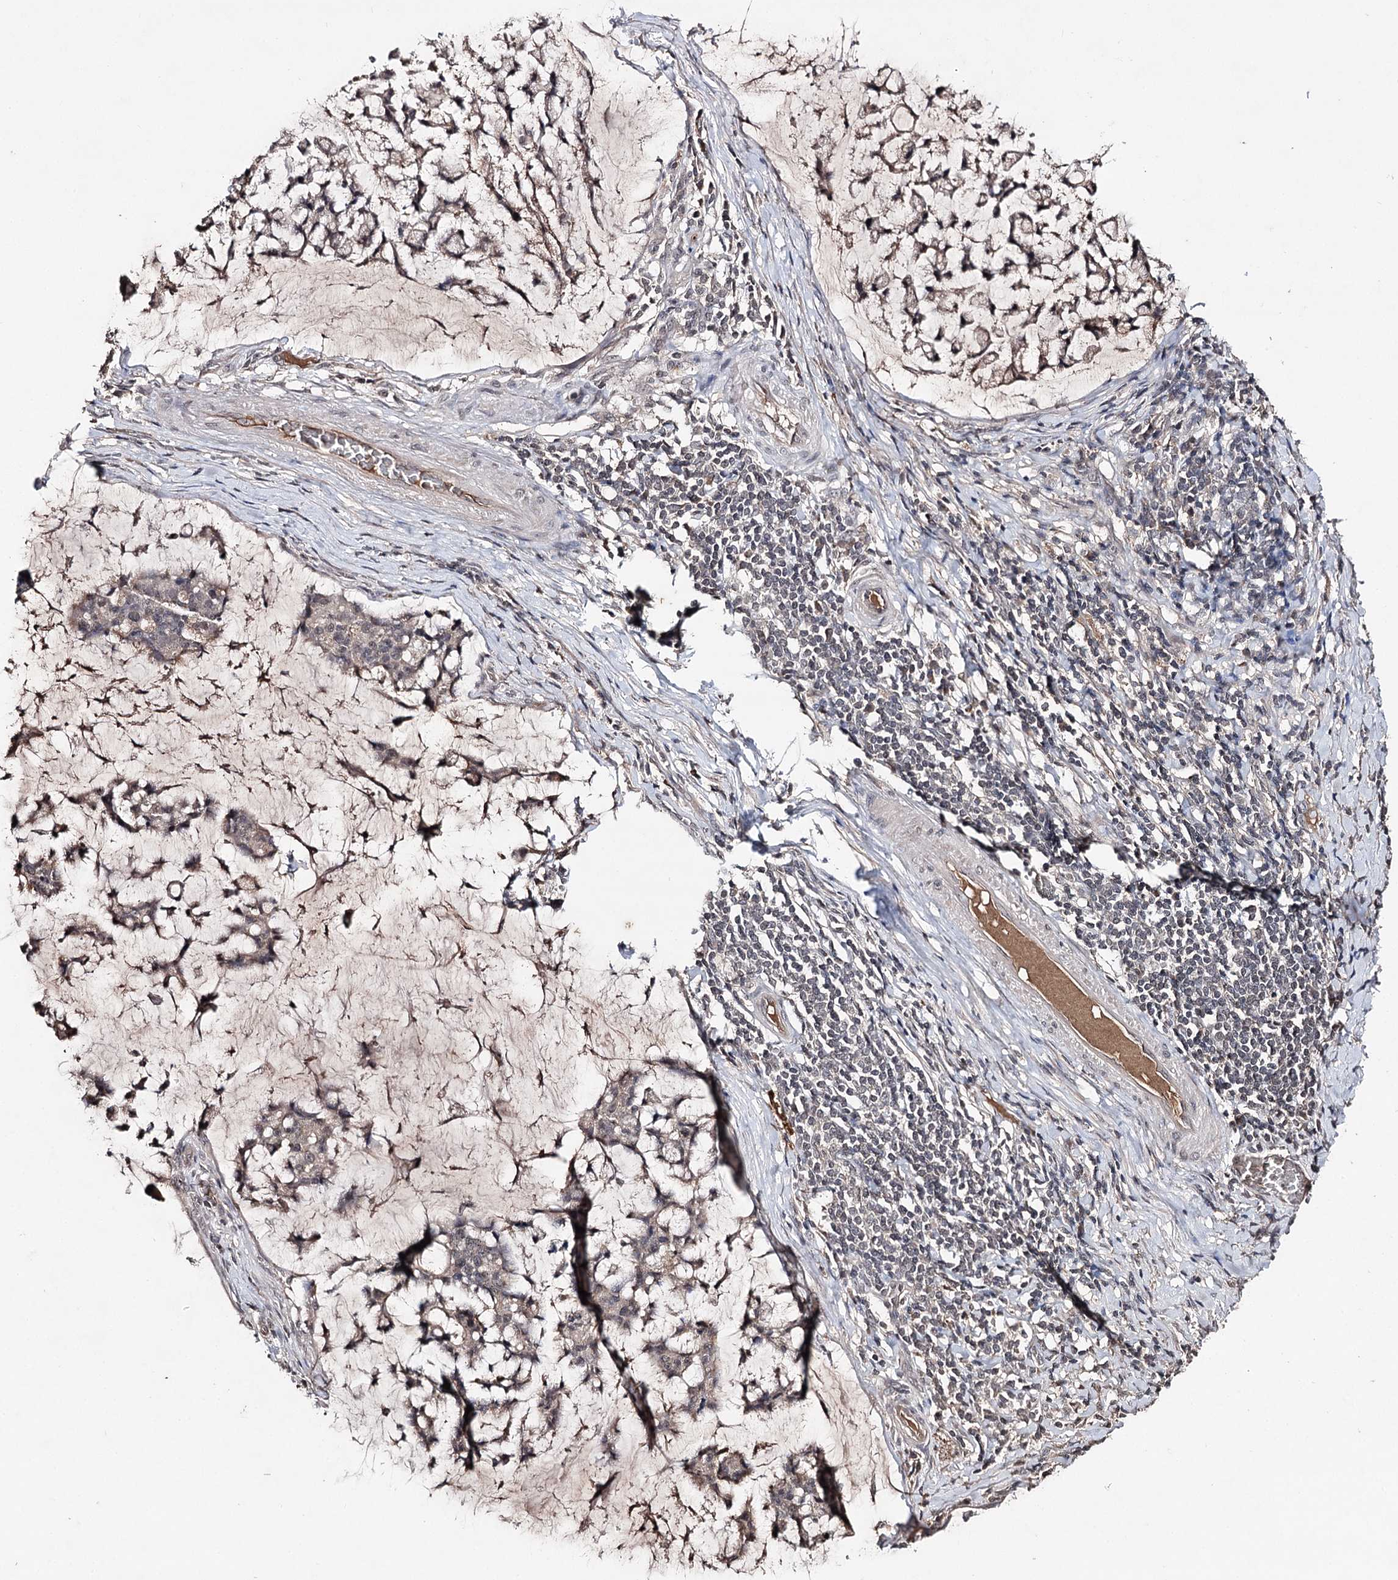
{"staining": {"intensity": "weak", "quantity": "<25%", "location": "cytoplasmic/membranous"}, "tissue": "stomach cancer", "cell_type": "Tumor cells", "image_type": "cancer", "snomed": [{"axis": "morphology", "description": "Adenocarcinoma, NOS"}, {"axis": "topography", "description": "Stomach, lower"}], "caption": "IHC of stomach cancer reveals no staining in tumor cells.", "gene": "SYNGR3", "patient": {"sex": "male", "age": 67}}